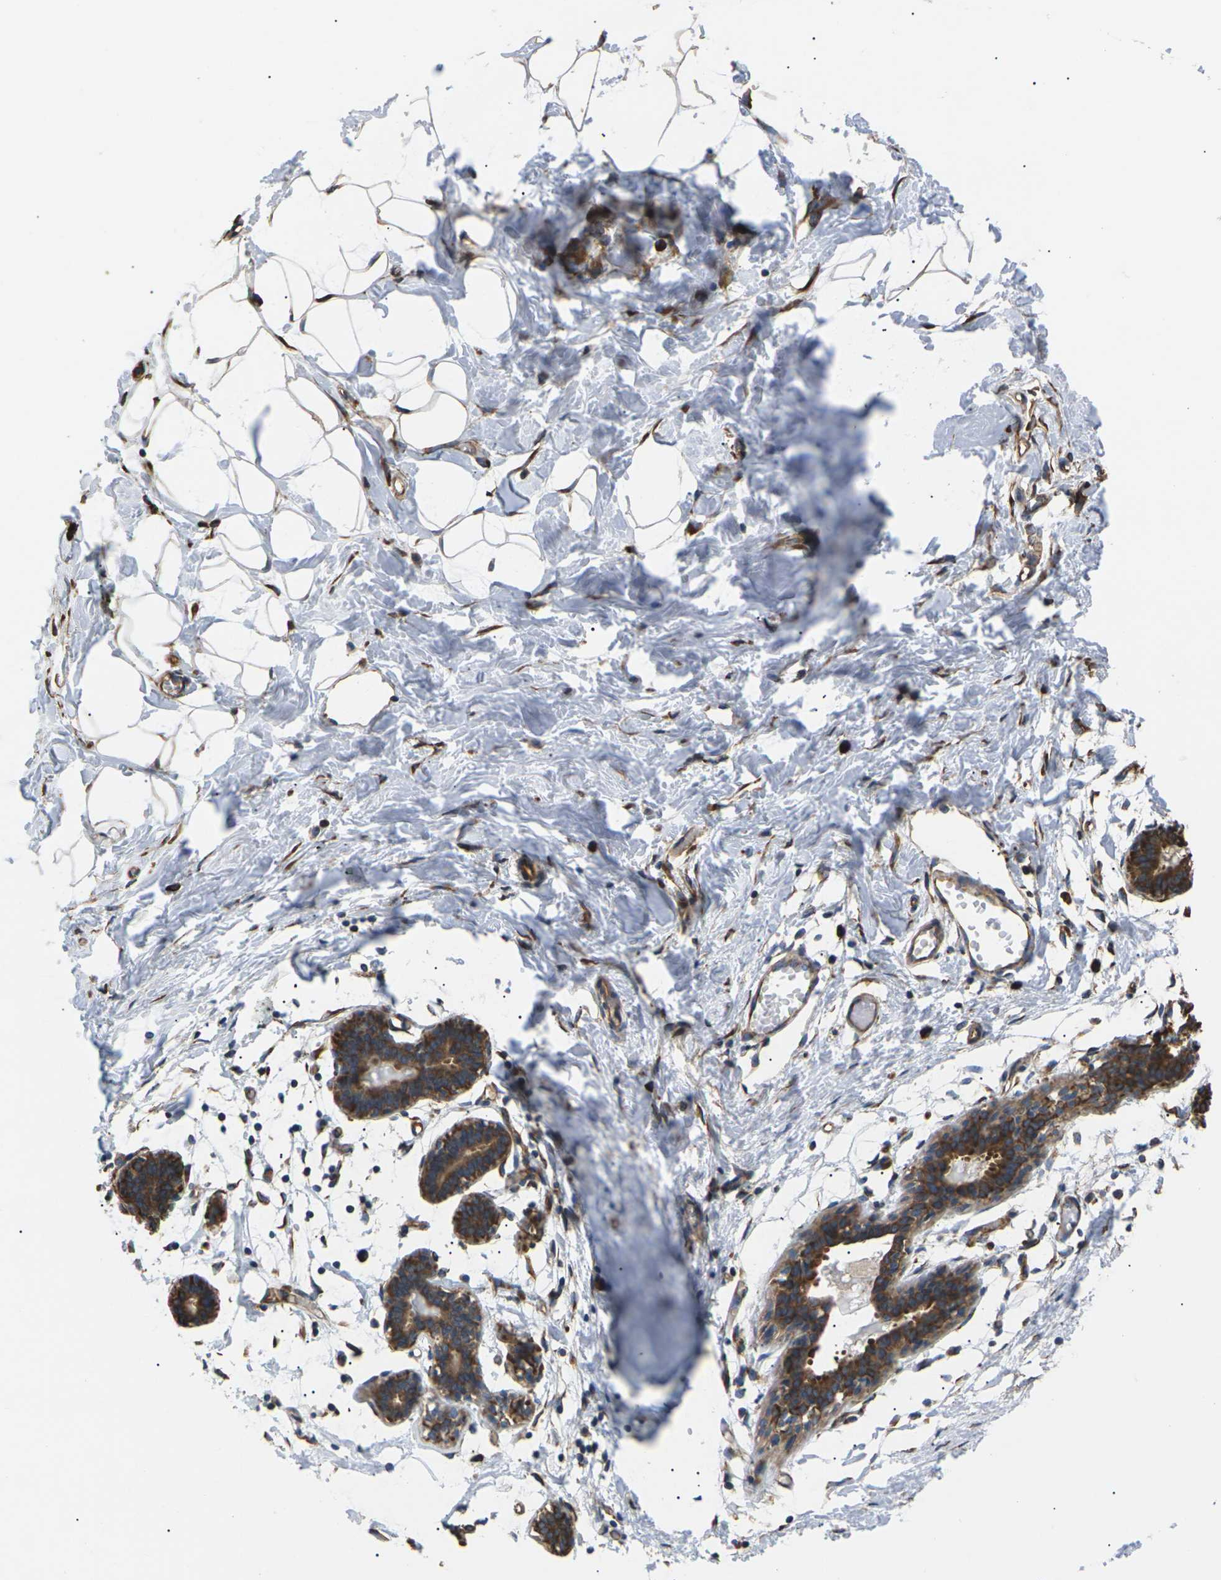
{"staining": {"intensity": "moderate", "quantity": ">75%", "location": "cytoplasmic/membranous"}, "tissue": "breast", "cell_type": "Adipocytes", "image_type": "normal", "snomed": [{"axis": "morphology", "description": "Normal tissue, NOS"}, {"axis": "topography", "description": "Breast"}], "caption": "Approximately >75% of adipocytes in unremarkable human breast show moderate cytoplasmic/membranous protein positivity as visualized by brown immunohistochemical staining.", "gene": "KLHDC8B", "patient": {"sex": "female", "age": 27}}